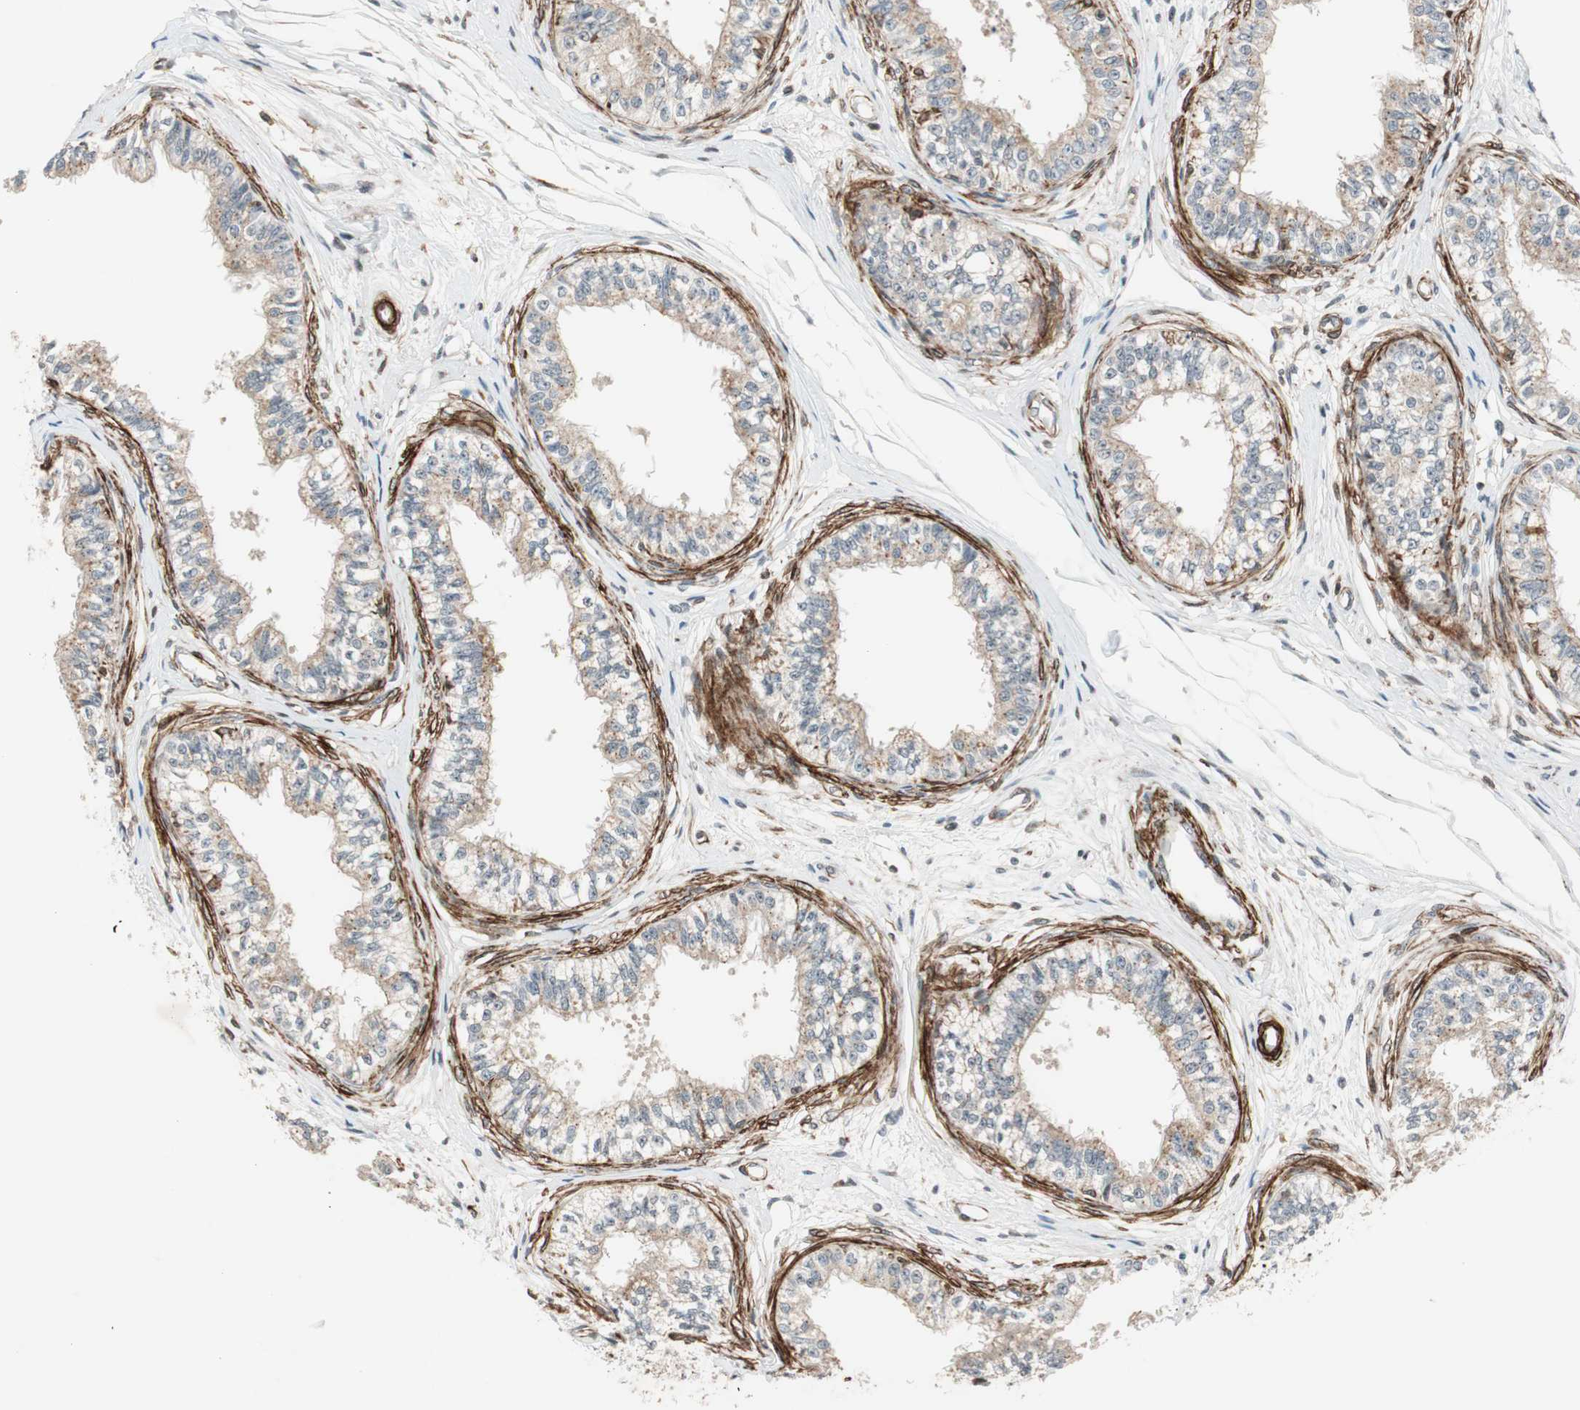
{"staining": {"intensity": "moderate", "quantity": "<25%", "location": "nuclear"}, "tissue": "epididymis", "cell_type": "Glandular cells", "image_type": "normal", "snomed": [{"axis": "morphology", "description": "Normal tissue, NOS"}, {"axis": "morphology", "description": "Adenocarcinoma, metastatic, NOS"}, {"axis": "topography", "description": "Testis"}, {"axis": "topography", "description": "Epididymis"}], "caption": "Protein positivity by immunohistochemistry exhibits moderate nuclear positivity in about <25% of glandular cells in normal epididymis.", "gene": "CDK19", "patient": {"sex": "male", "age": 26}}